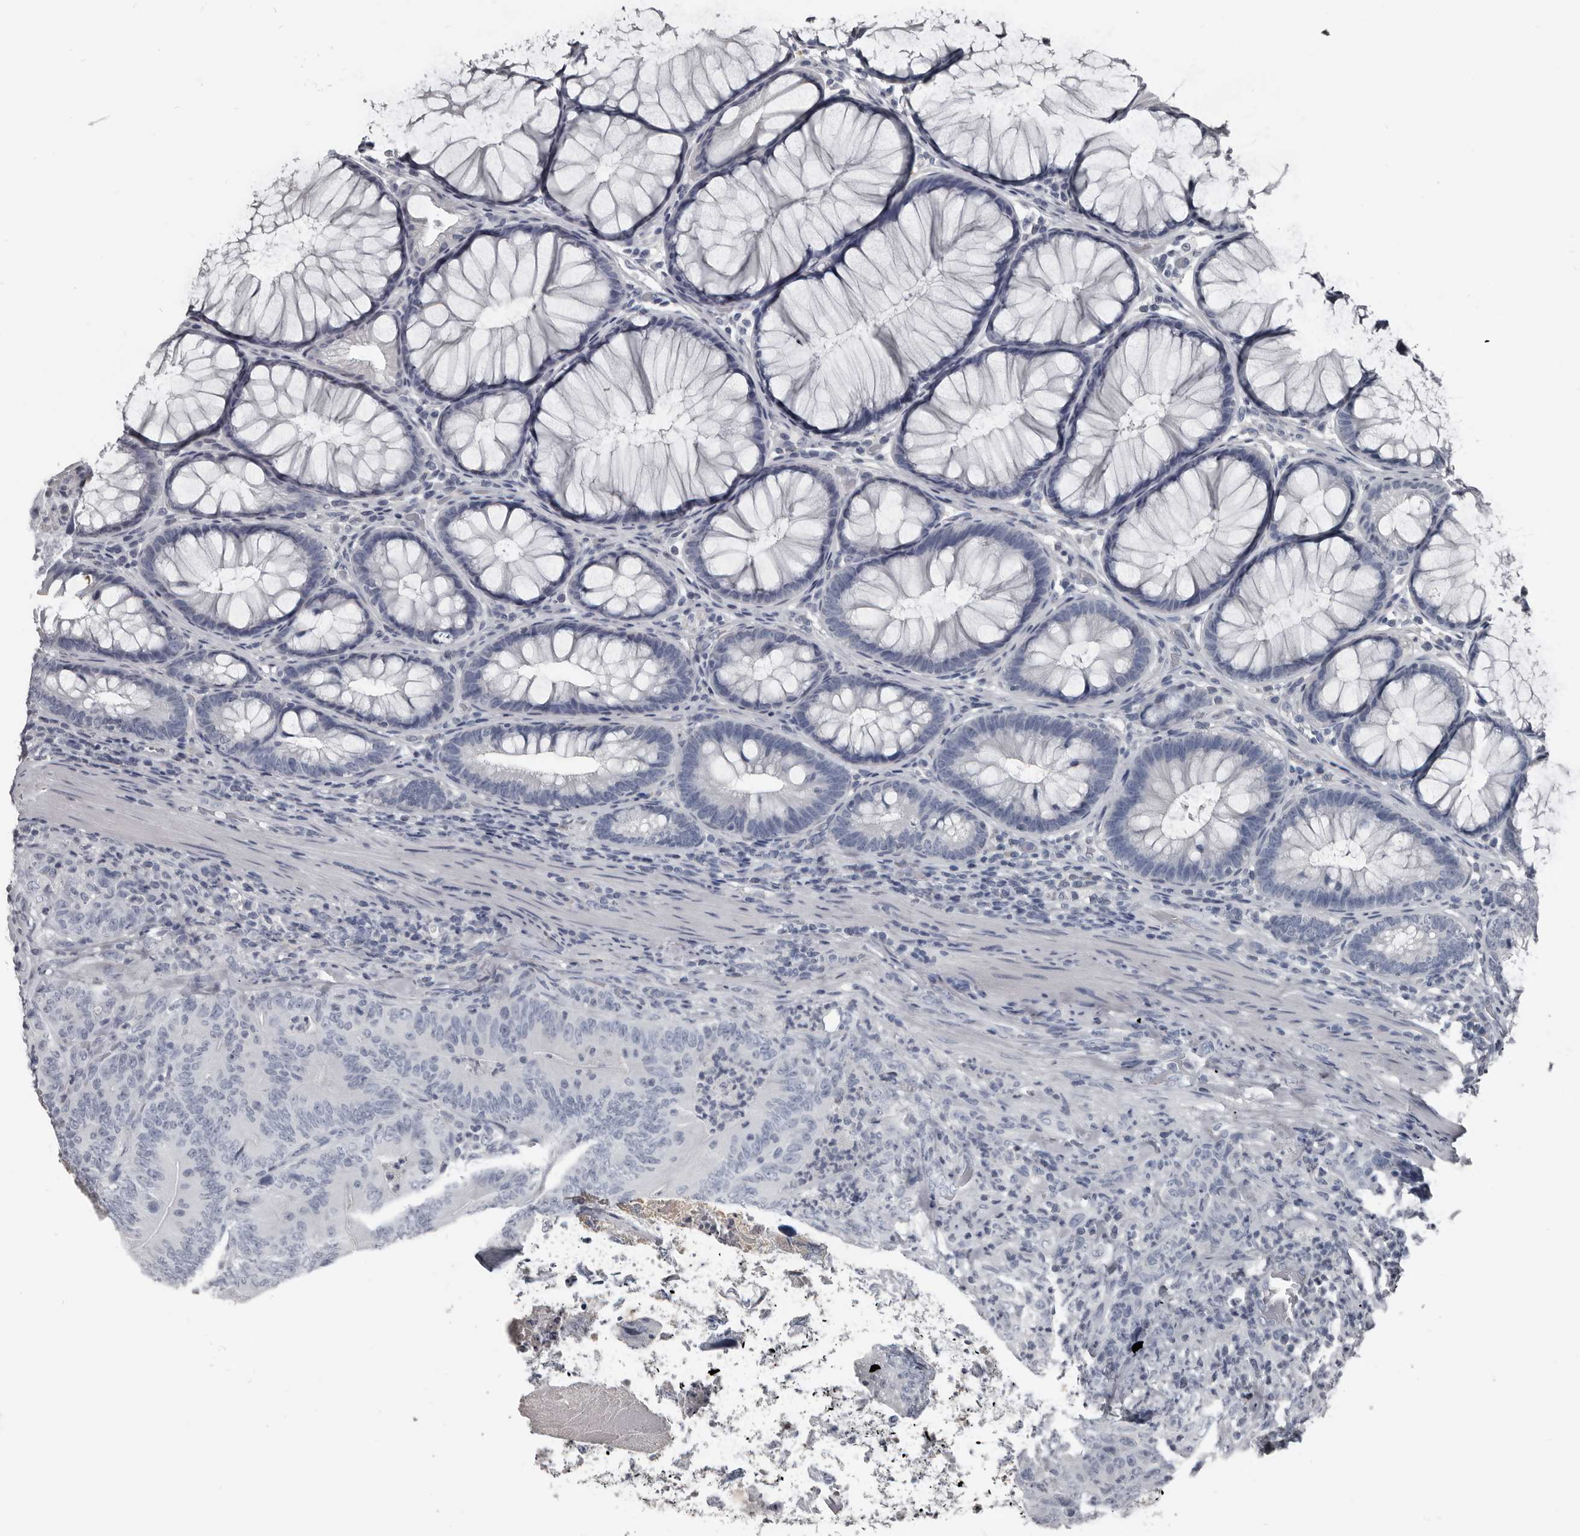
{"staining": {"intensity": "moderate", "quantity": "25%-75%", "location": "cytoplasmic/membranous"}, "tissue": "colorectal cancer", "cell_type": "Tumor cells", "image_type": "cancer", "snomed": [{"axis": "morphology", "description": "Normal tissue, NOS"}, {"axis": "topography", "description": "Colon"}], "caption": "Moderate cytoplasmic/membranous positivity for a protein is appreciated in about 25%-75% of tumor cells of colorectal cancer using IHC.", "gene": "GREB1", "patient": {"sex": "female", "age": 82}}